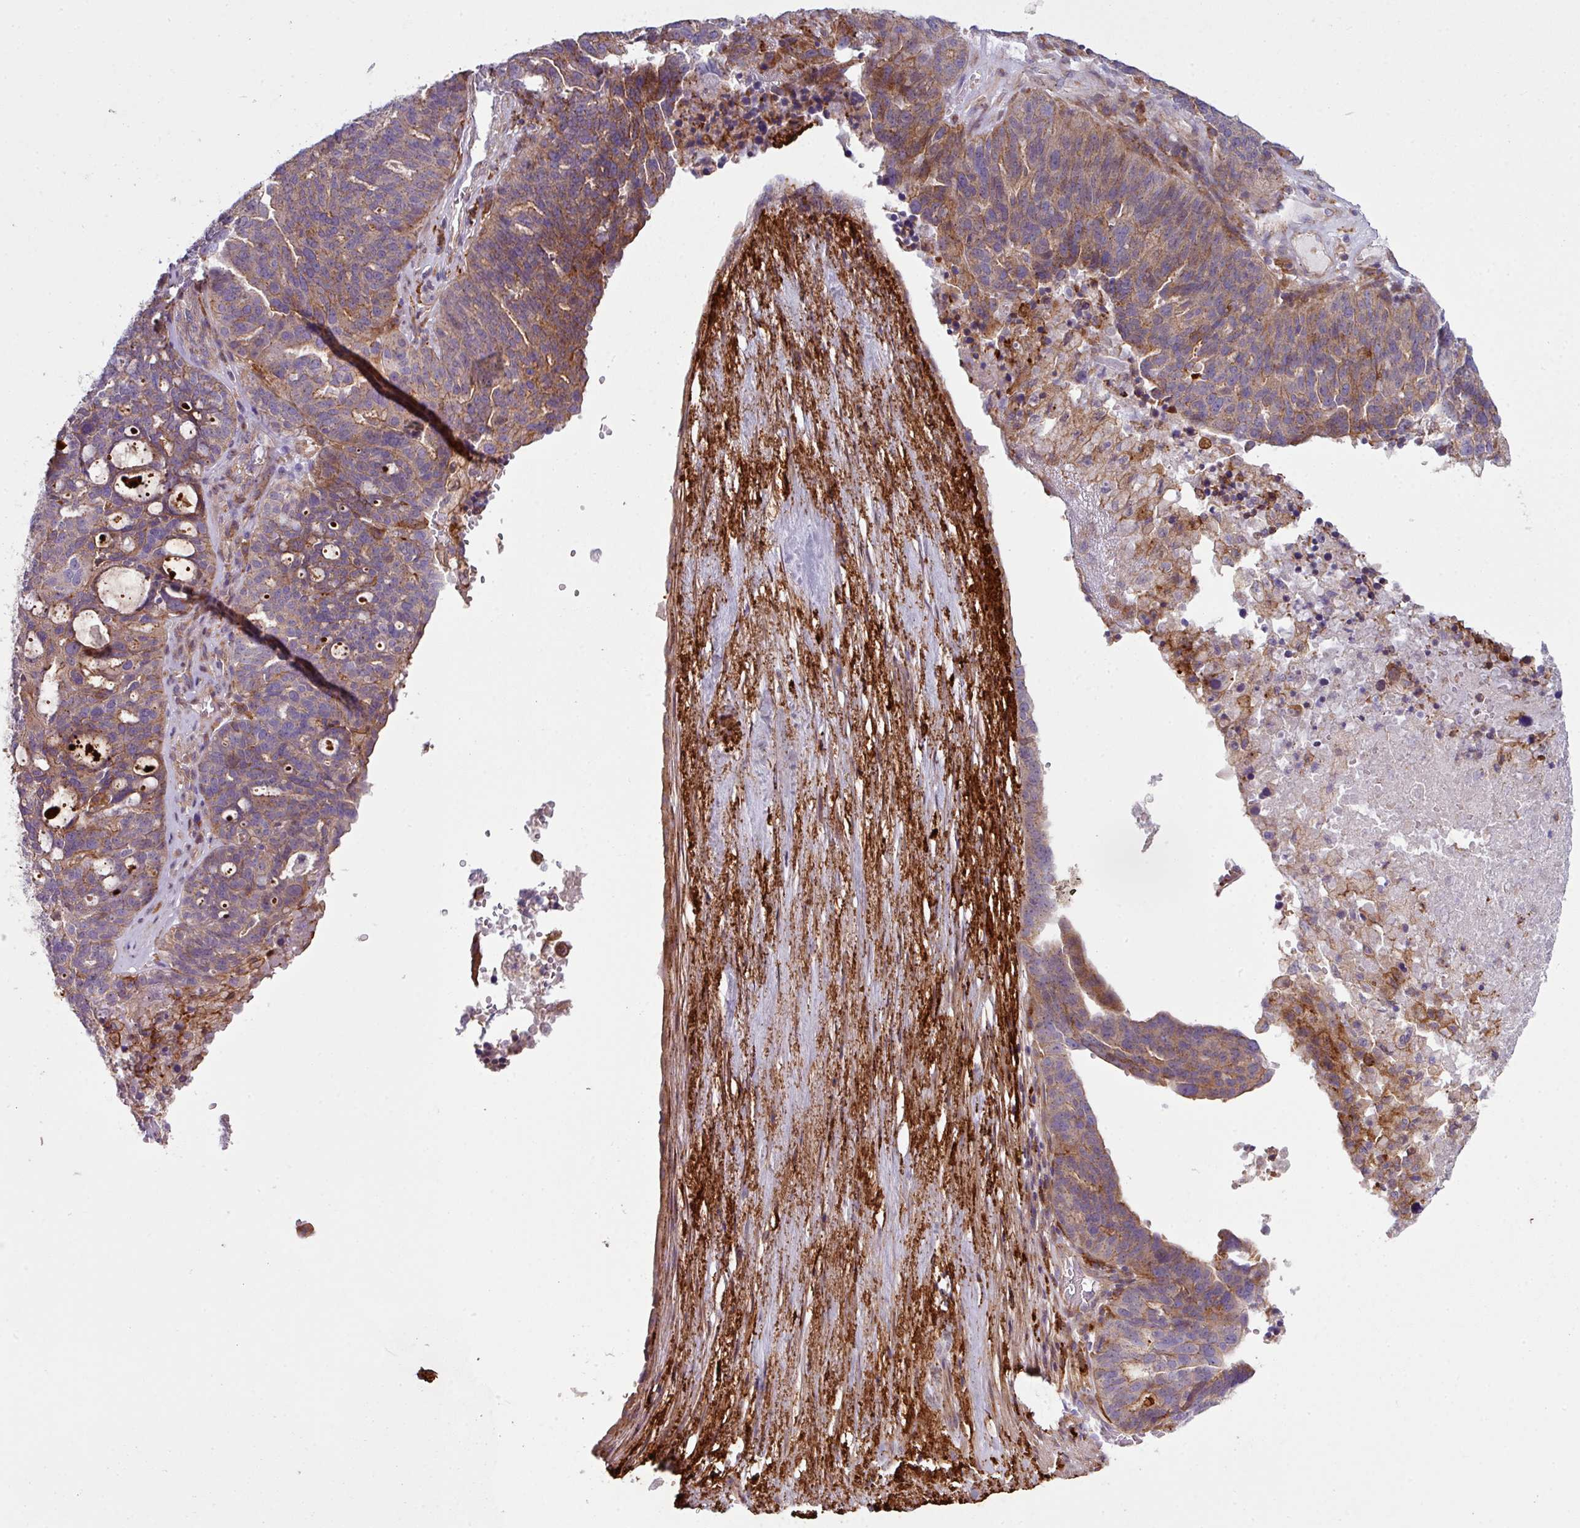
{"staining": {"intensity": "moderate", "quantity": "25%-75%", "location": "cytoplasmic/membranous"}, "tissue": "ovarian cancer", "cell_type": "Tumor cells", "image_type": "cancer", "snomed": [{"axis": "morphology", "description": "Cystadenocarcinoma, serous, NOS"}, {"axis": "topography", "description": "Ovary"}], "caption": "Immunohistochemical staining of human serous cystadenocarcinoma (ovarian) exhibits medium levels of moderate cytoplasmic/membranous staining in about 25%-75% of tumor cells.", "gene": "COL8A1", "patient": {"sex": "female", "age": 59}}